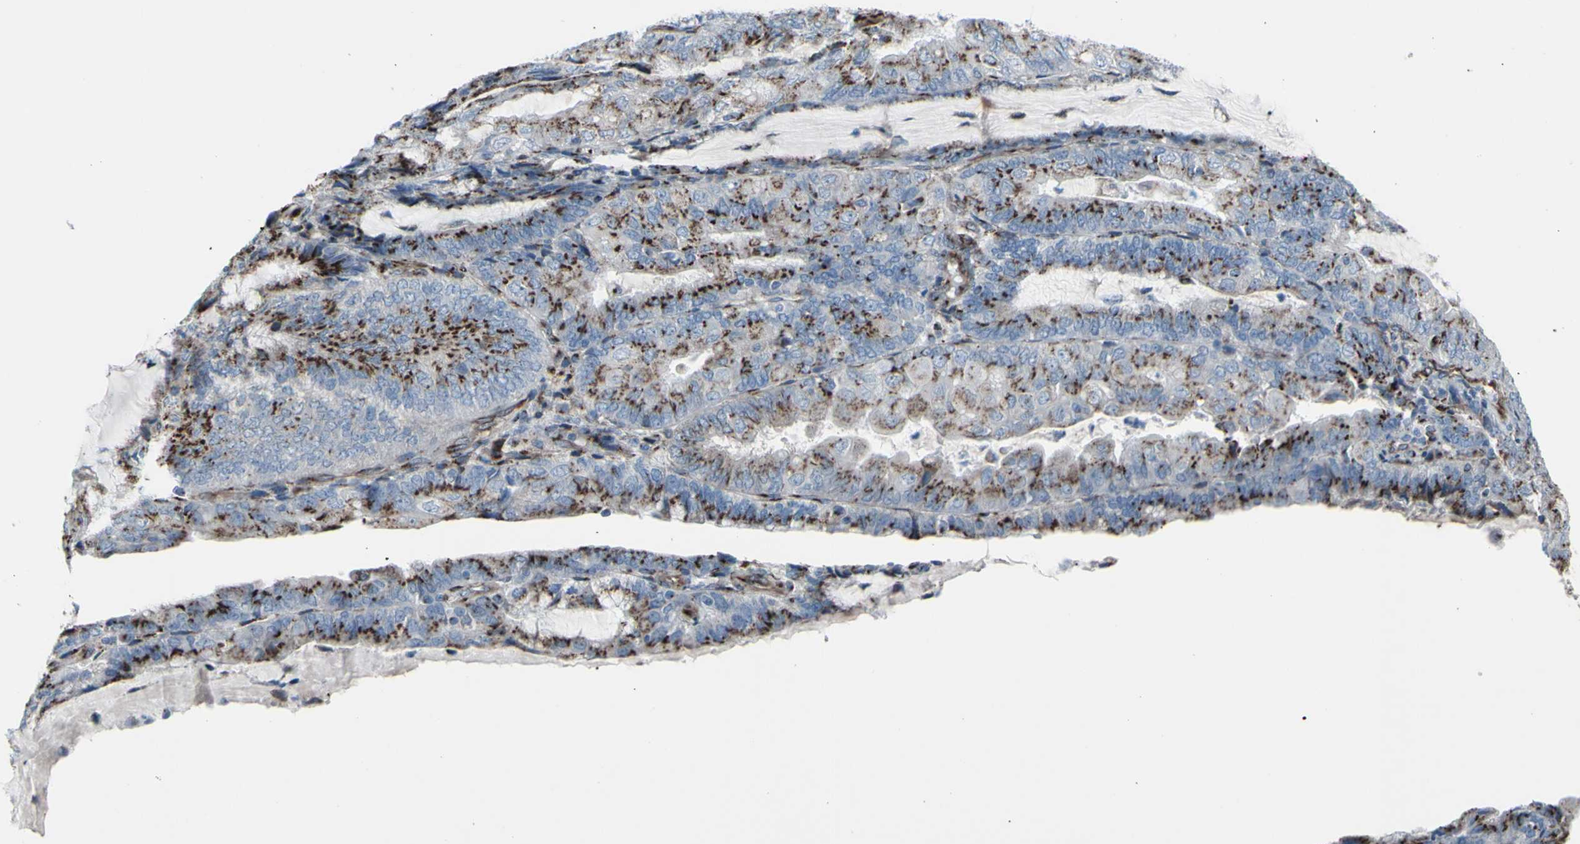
{"staining": {"intensity": "strong", "quantity": "25%-75%", "location": "cytoplasmic/membranous"}, "tissue": "endometrial cancer", "cell_type": "Tumor cells", "image_type": "cancer", "snomed": [{"axis": "morphology", "description": "Adenocarcinoma, NOS"}, {"axis": "topography", "description": "Endometrium"}], "caption": "This photomicrograph displays endometrial cancer stained with immunohistochemistry to label a protein in brown. The cytoplasmic/membranous of tumor cells show strong positivity for the protein. Nuclei are counter-stained blue.", "gene": "GLG1", "patient": {"sex": "female", "age": 81}}